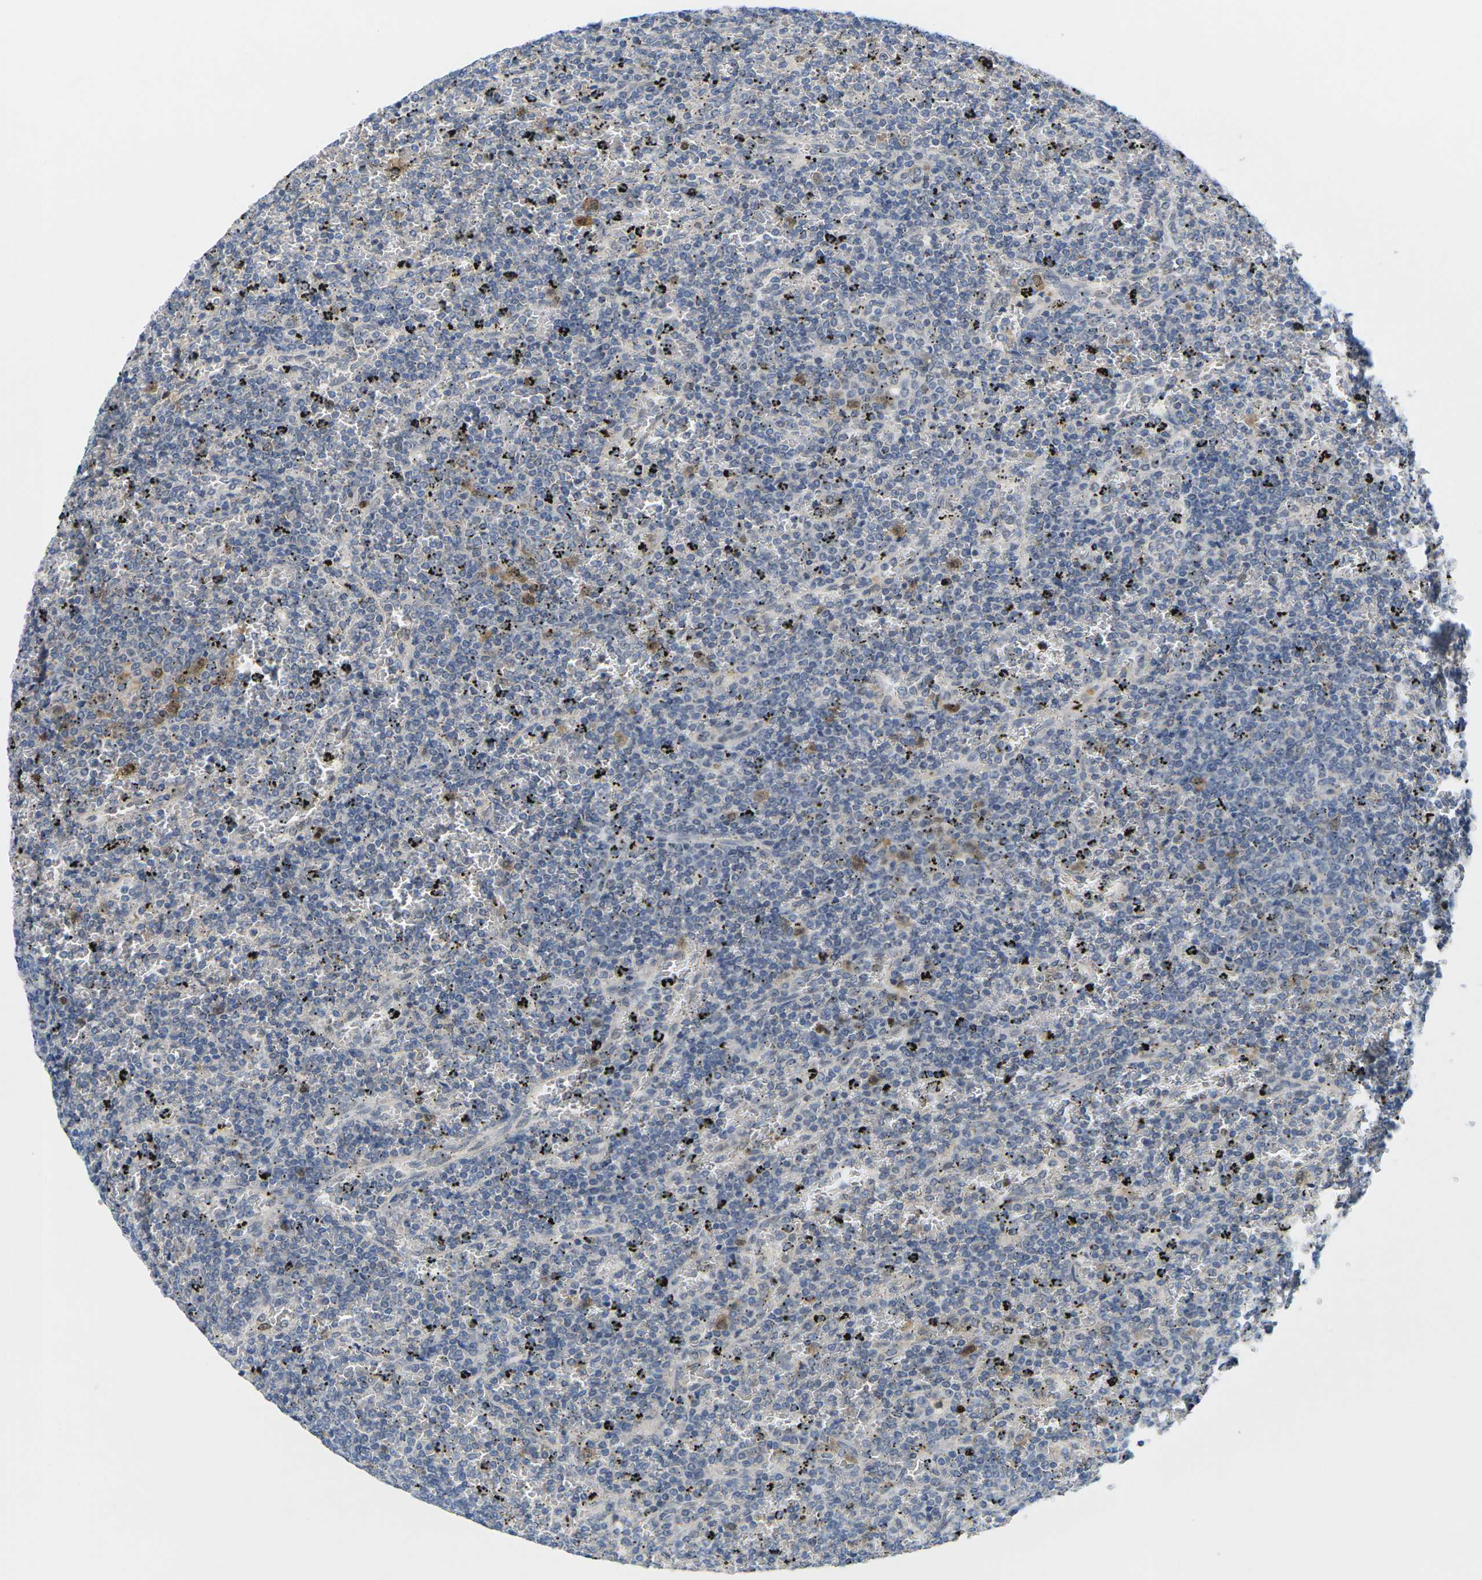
{"staining": {"intensity": "moderate", "quantity": "<25%", "location": "cytoplasmic/membranous,nuclear"}, "tissue": "lymphoma", "cell_type": "Tumor cells", "image_type": "cancer", "snomed": [{"axis": "morphology", "description": "Malignant lymphoma, non-Hodgkin's type, Low grade"}, {"axis": "topography", "description": "Spleen"}], "caption": "The histopathology image exhibits staining of lymphoma, revealing moderate cytoplasmic/membranous and nuclear protein positivity (brown color) within tumor cells.", "gene": "CDK2", "patient": {"sex": "female", "age": 77}}